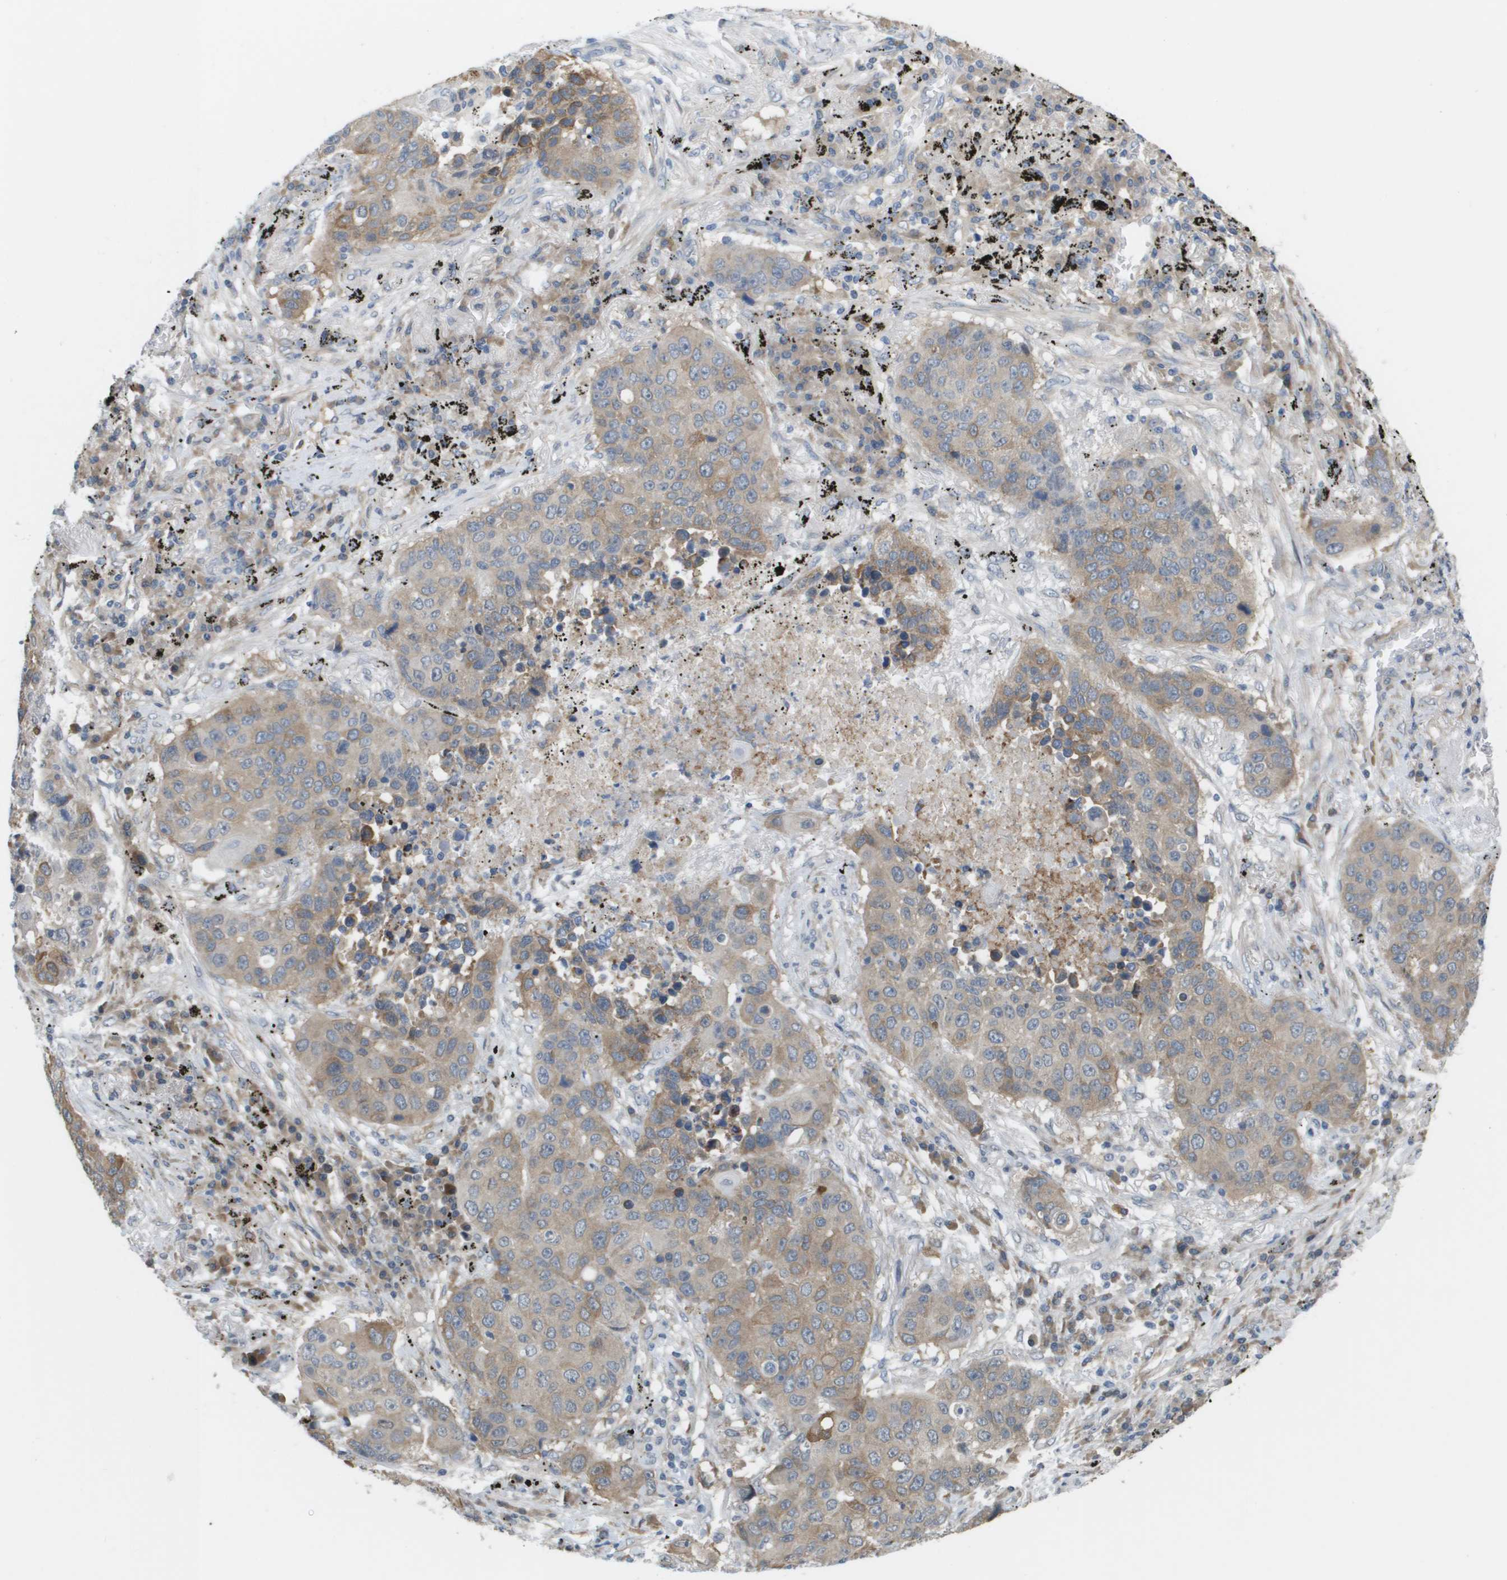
{"staining": {"intensity": "weak", "quantity": ">75%", "location": "cytoplasmic/membranous"}, "tissue": "lung cancer", "cell_type": "Tumor cells", "image_type": "cancer", "snomed": [{"axis": "morphology", "description": "Squamous cell carcinoma, NOS"}, {"axis": "topography", "description": "Lung"}], "caption": "This is a micrograph of immunohistochemistry staining of squamous cell carcinoma (lung), which shows weak positivity in the cytoplasmic/membranous of tumor cells.", "gene": "MARCHF8", "patient": {"sex": "male", "age": 57}}